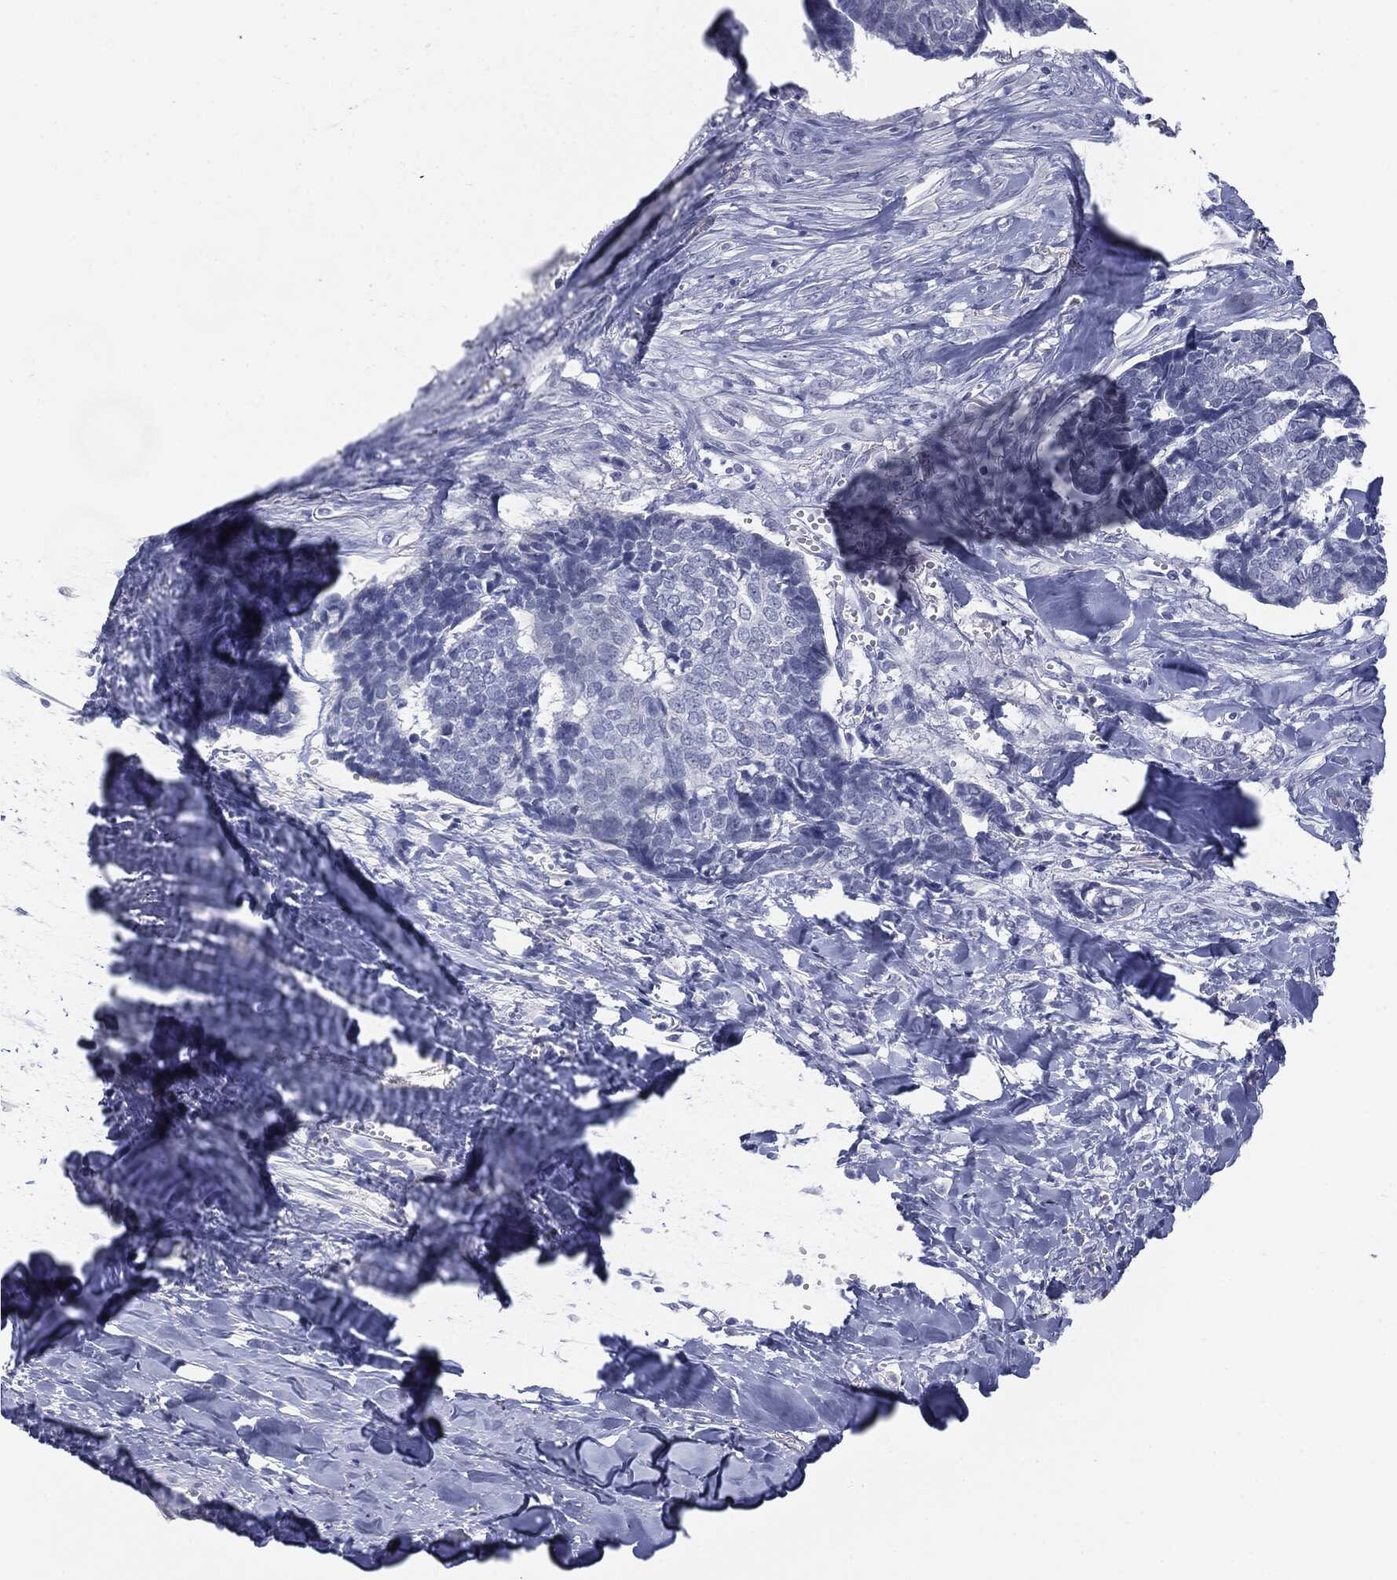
{"staining": {"intensity": "negative", "quantity": "none", "location": "none"}, "tissue": "skin cancer", "cell_type": "Tumor cells", "image_type": "cancer", "snomed": [{"axis": "morphology", "description": "Basal cell carcinoma"}, {"axis": "topography", "description": "Skin"}], "caption": "There is no significant staining in tumor cells of skin basal cell carcinoma.", "gene": "MUC1", "patient": {"sex": "male", "age": 86}}